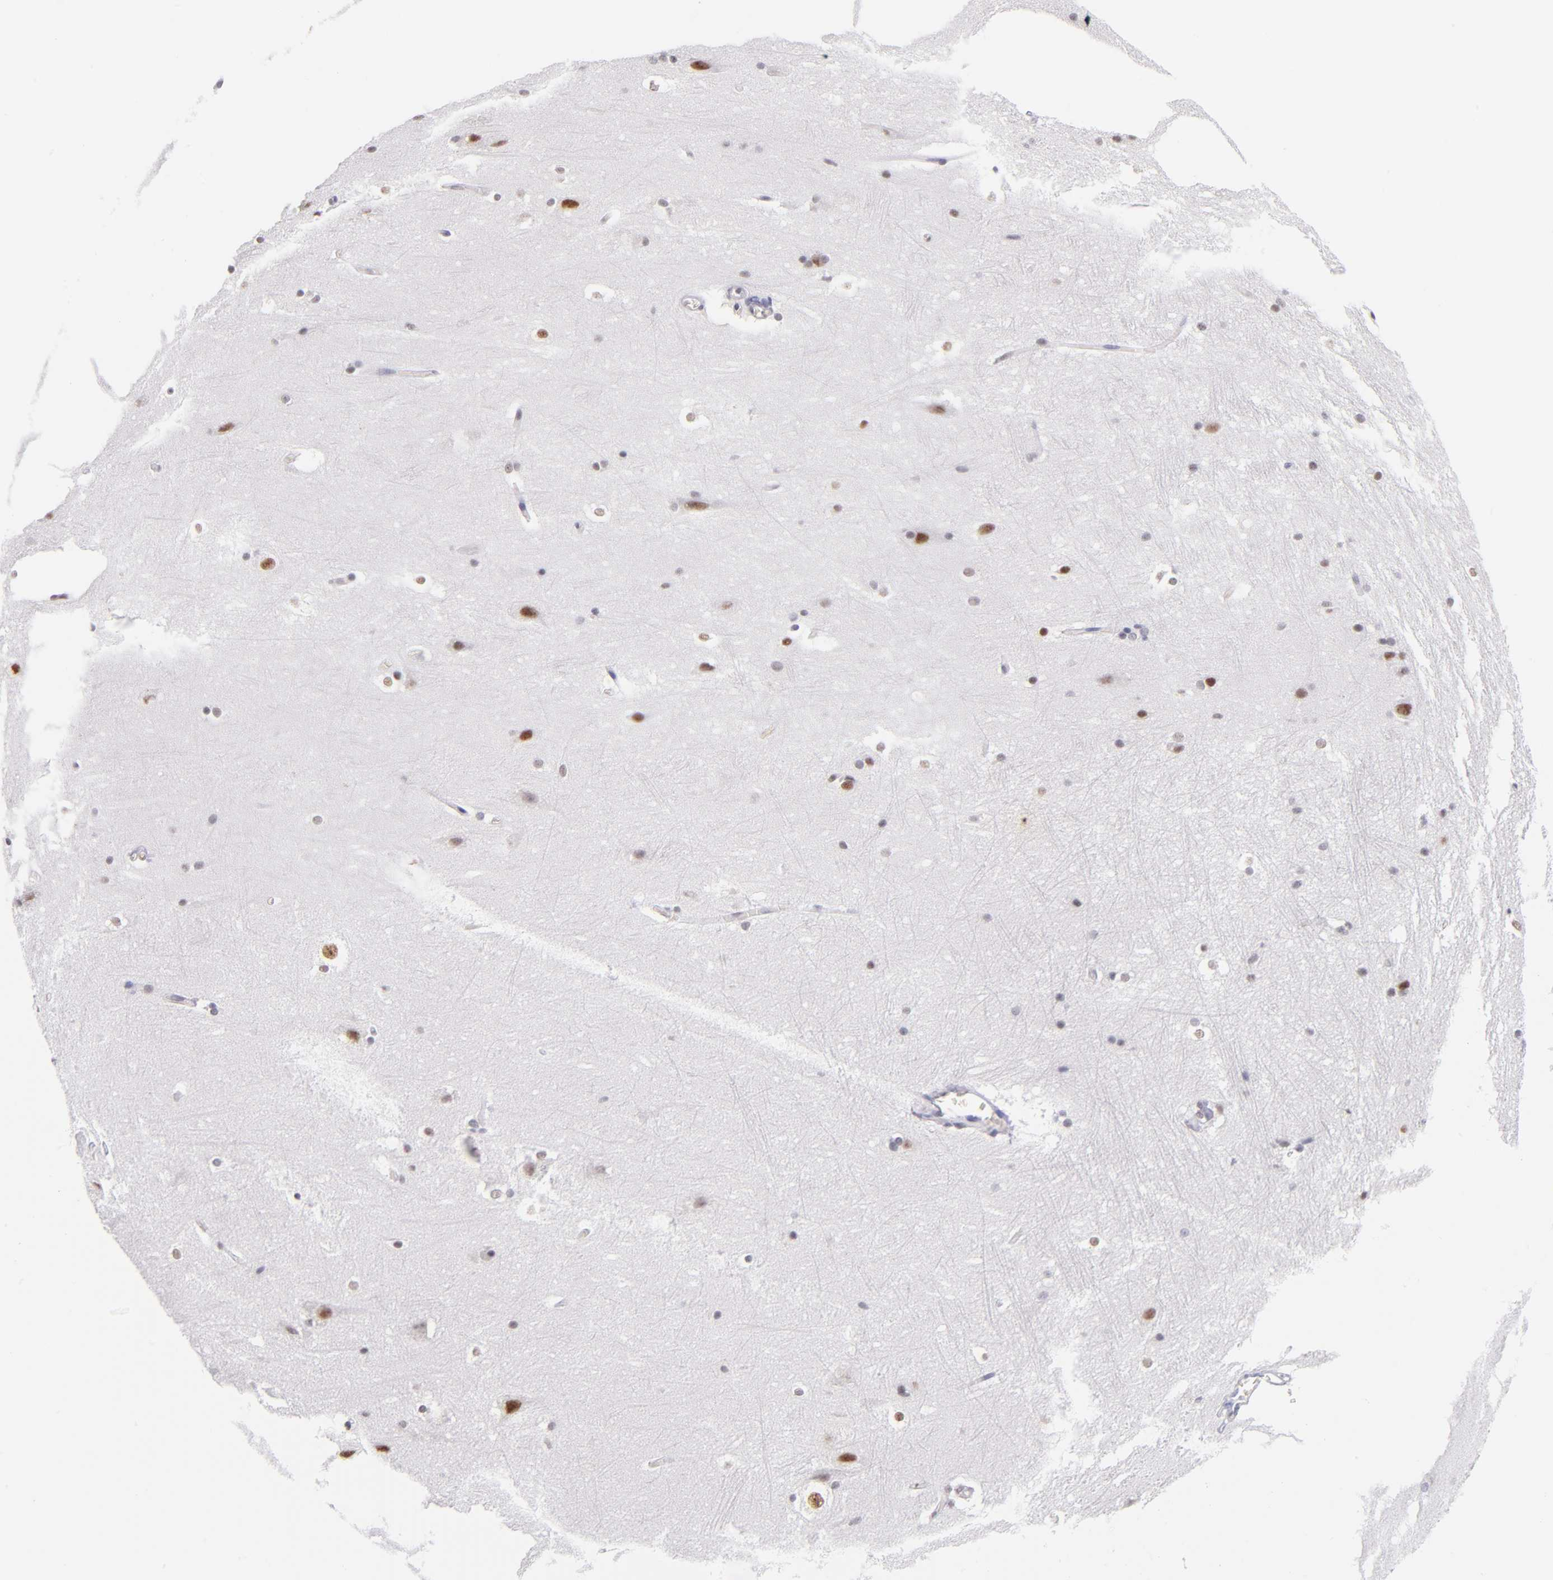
{"staining": {"intensity": "moderate", "quantity": "<25%", "location": "nuclear"}, "tissue": "hippocampus", "cell_type": "Glial cells", "image_type": "normal", "snomed": [{"axis": "morphology", "description": "Normal tissue, NOS"}, {"axis": "topography", "description": "Hippocampus"}], "caption": "This histopathology image displays benign hippocampus stained with IHC to label a protein in brown. The nuclear of glial cells show moderate positivity for the protein. Nuclei are counter-stained blue.", "gene": "SNRPB", "patient": {"sex": "female", "age": 19}}